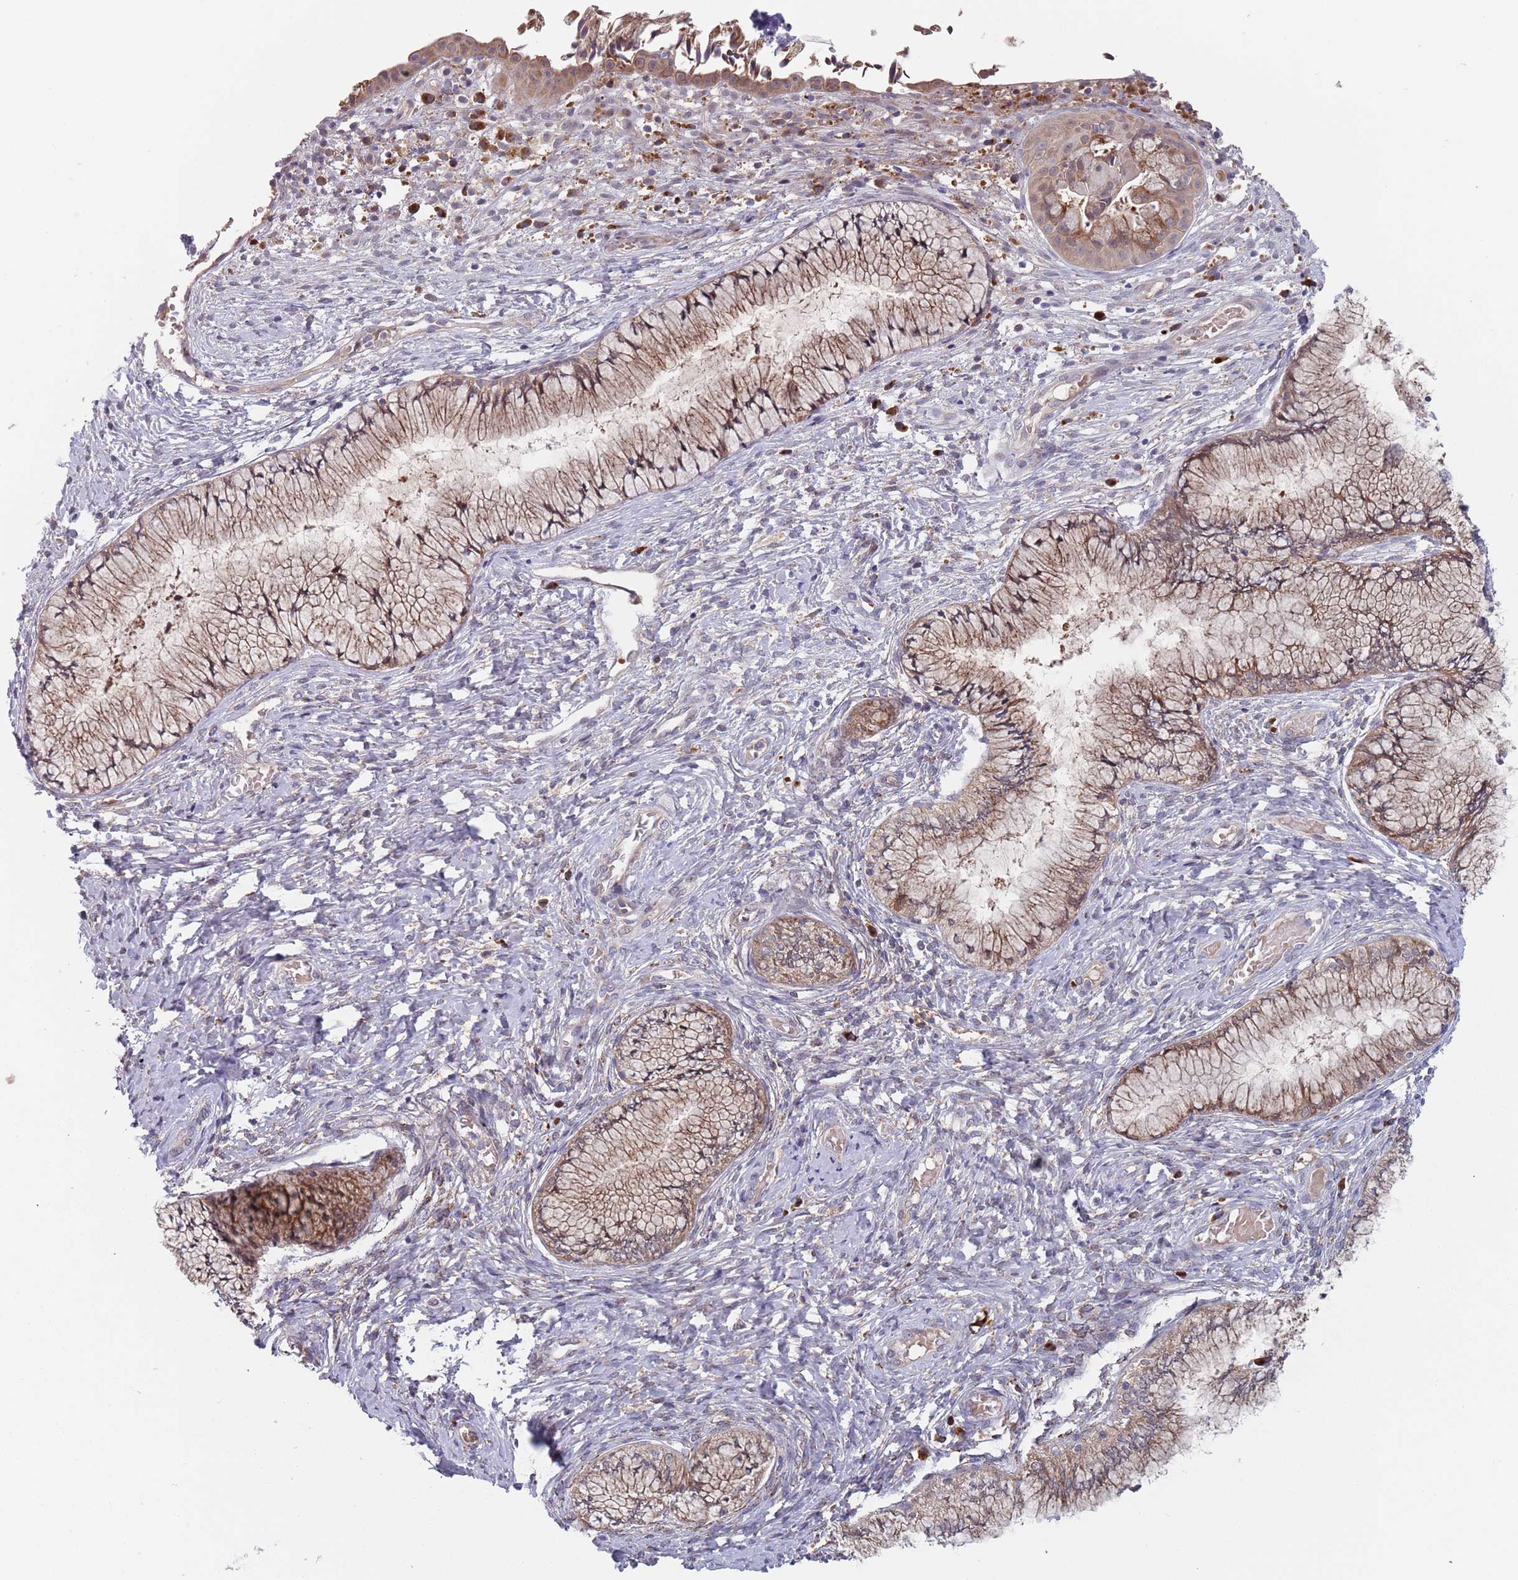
{"staining": {"intensity": "moderate", "quantity": ">75%", "location": "cytoplasmic/membranous"}, "tissue": "cervix", "cell_type": "Glandular cells", "image_type": "normal", "snomed": [{"axis": "morphology", "description": "Normal tissue, NOS"}, {"axis": "topography", "description": "Cervix"}], "caption": "A micrograph of cervix stained for a protein reveals moderate cytoplasmic/membranous brown staining in glandular cells. The staining was performed using DAB, with brown indicating positive protein expression. Nuclei are stained blue with hematoxylin.", "gene": "ZNF140", "patient": {"sex": "female", "age": 42}}